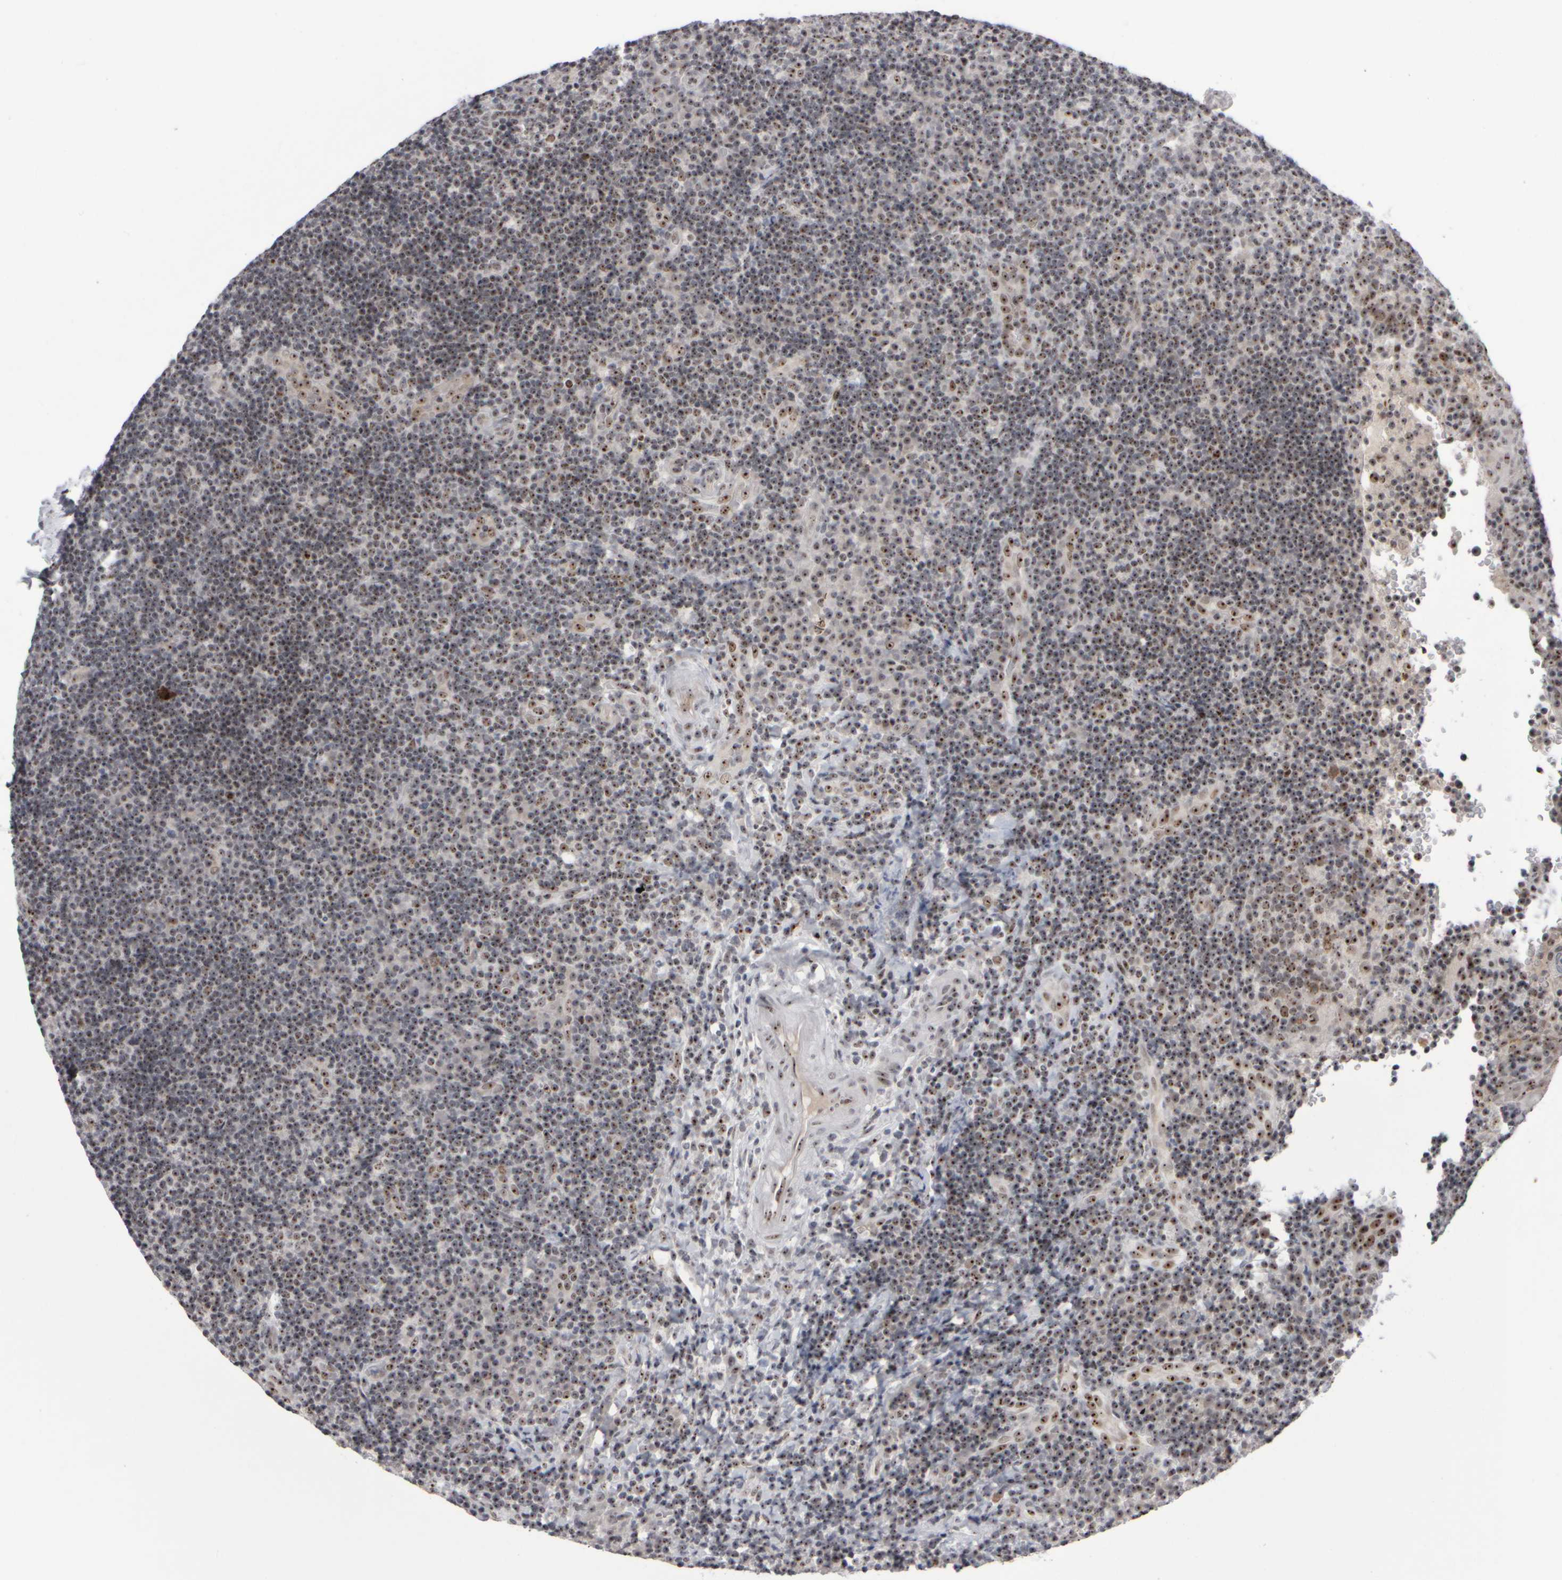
{"staining": {"intensity": "moderate", "quantity": ">75%", "location": "nuclear"}, "tissue": "lymphoma", "cell_type": "Tumor cells", "image_type": "cancer", "snomed": [{"axis": "morphology", "description": "Malignant lymphoma, non-Hodgkin's type, High grade"}, {"axis": "topography", "description": "Tonsil"}], "caption": "Protein staining exhibits moderate nuclear expression in approximately >75% of tumor cells in high-grade malignant lymphoma, non-Hodgkin's type.", "gene": "SURF6", "patient": {"sex": "female", "age": 36}}